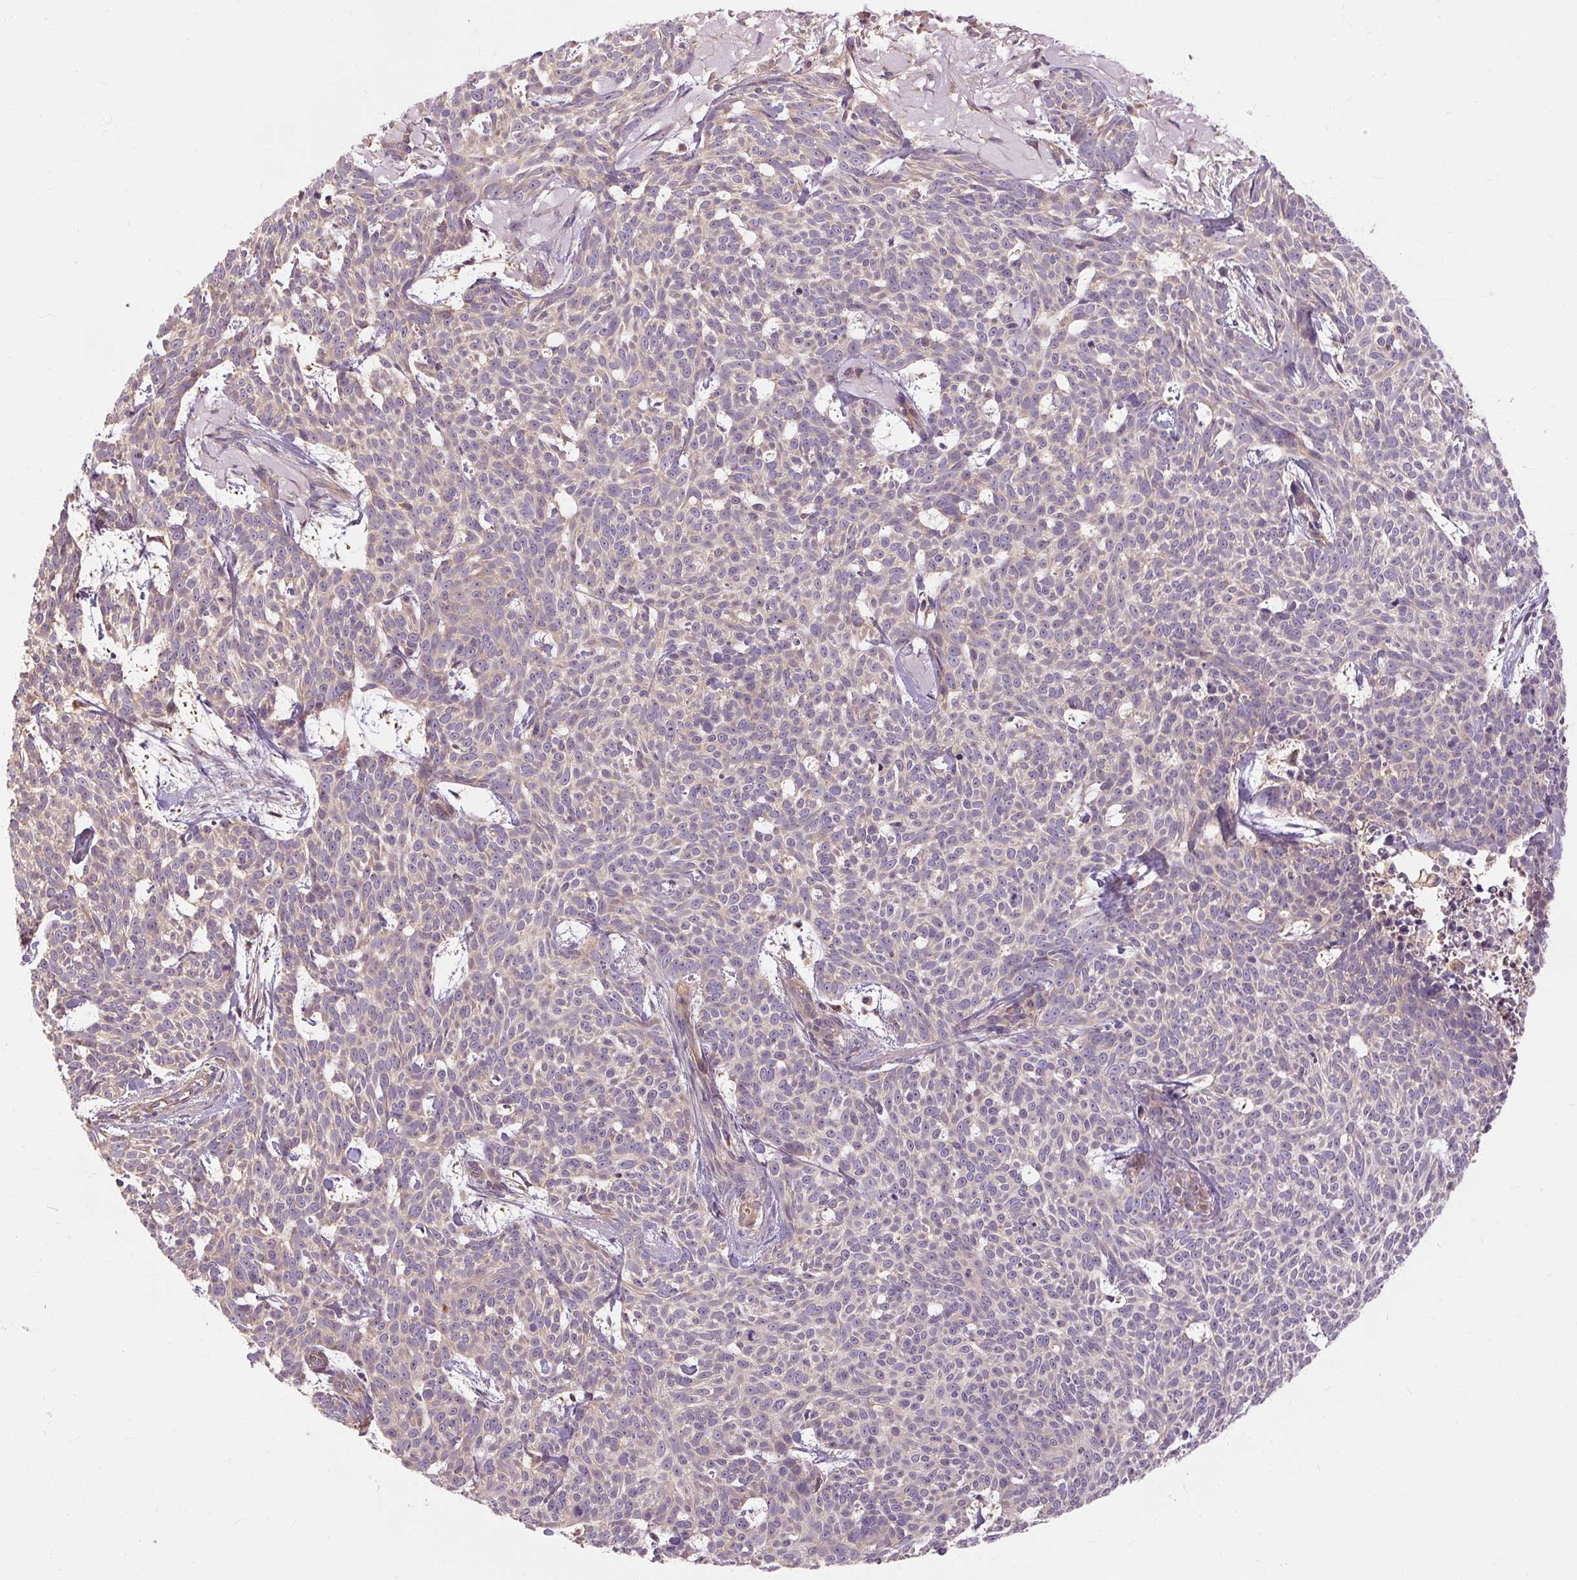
{"staining": {"intensity": "negative", "quantity": "none", "location": "none"}, "tissue": "skin cancer", "cell_type": "Tumor cells", "image_type": "cancer", "snomed": [{"axis": "morphology", "description": "Basal cell carcinoma"}, {"axis": "topography", "description": "Skin"}], "caption": "High power microscopy photomicrograph of an immunohistochemistry (IHC) micrograph of skin basal cell carcinoma, revealing no significant expression in tumor cells.", "gene": "RB1CC1", "patient": {"sex": "female", "age": 93}}